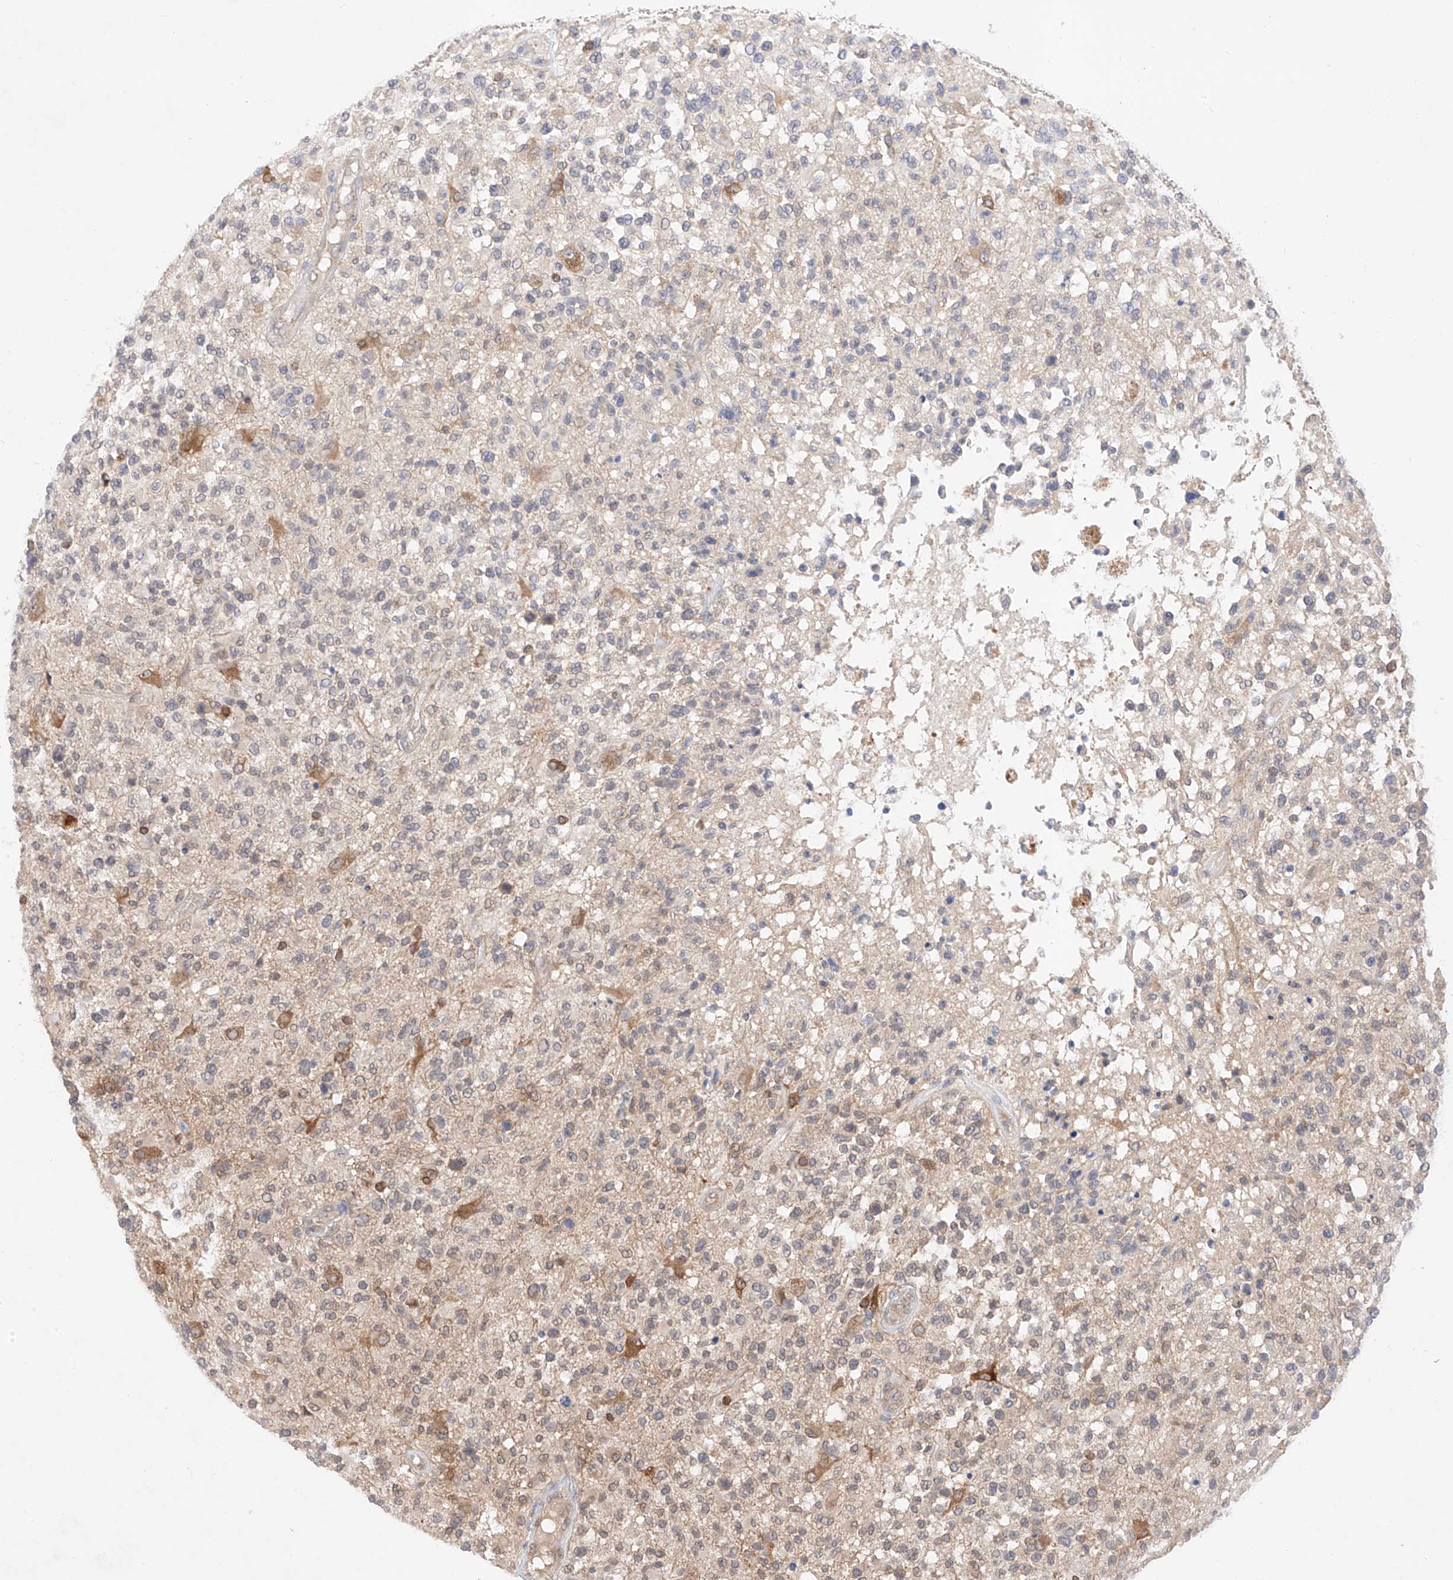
{"staining": {"intensity": "negative", "quantity": "none", "location": "none"}, "tissue": "glioma", "cell_type": "Tumor cells", "image_type": "cancer", "snomed": [{"axis": "morphology", "description": "Glioma, malignant, High grade"}, {"axis": "morphology", "description": "Glioblastoma, NOS"}, {"axis": "topography", "description": "Brain"}], "caption": "The histopathology image reveals no staining of tumor cells in glioma.", "gene": "ZNF124", "patient": {"sex": "male", "age": 60}}